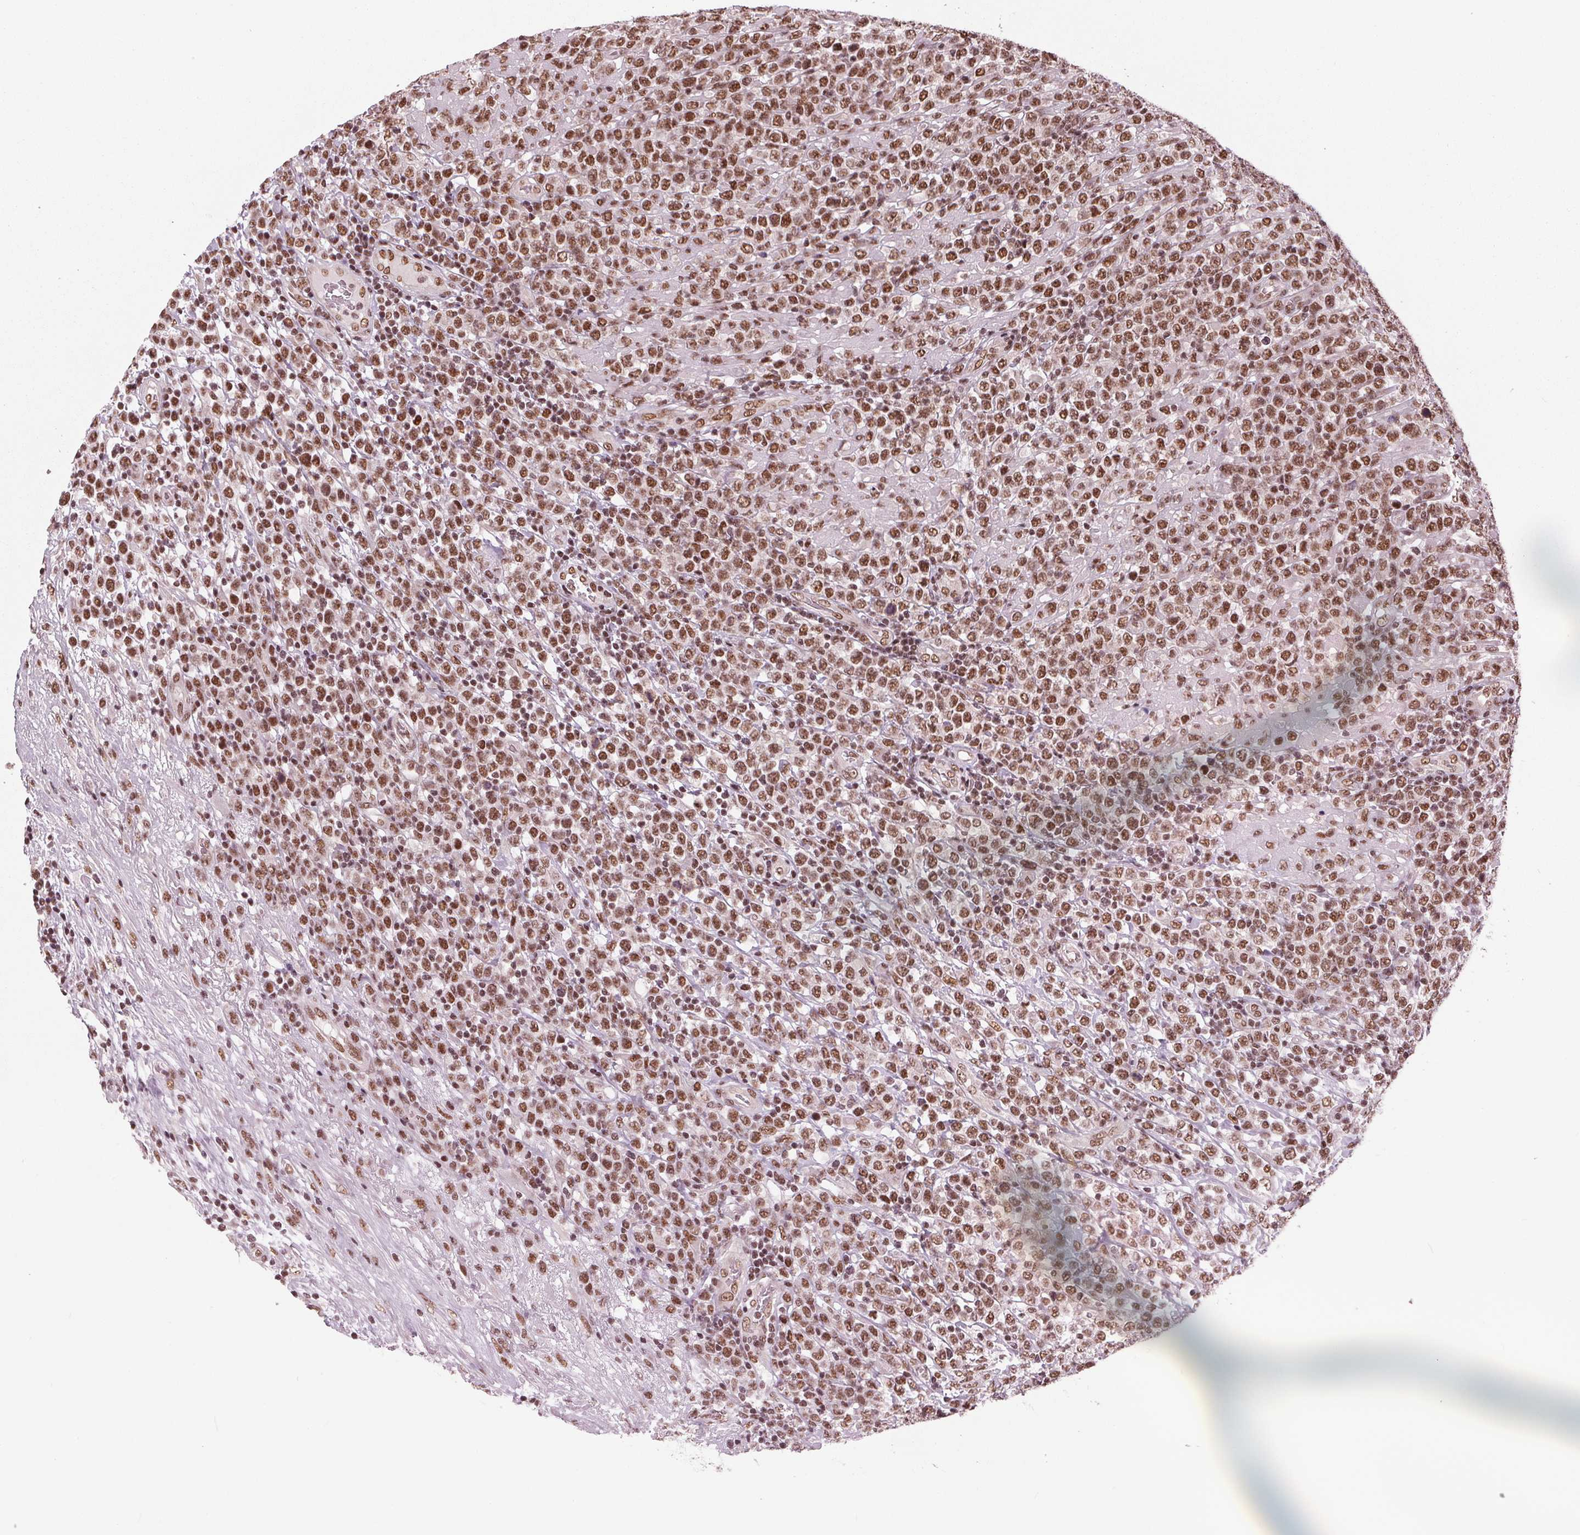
{"staining": {"intensity": "moderate", "quantity": ">75%", "location": "nuclear"}, "tissue": "lymphoma", "cell_type": "Tumor cells", "image_type": "cancer", "snomed": [{"axis": "morphology", "description": "Malignant lymphoma, non-Hodgkin's type, High grade"}, {"axis": "topography", "description": "Soft tissue"}], "caption": "Immunohistochemical staining of human high-grade malignant lymphoma, non-Hodgkin's type displays medium levels of moderate nuclear protein expression in about >75% of tumor cells.", "gene": "LSM2", "patient": {"sex": "female", "age": 56}}